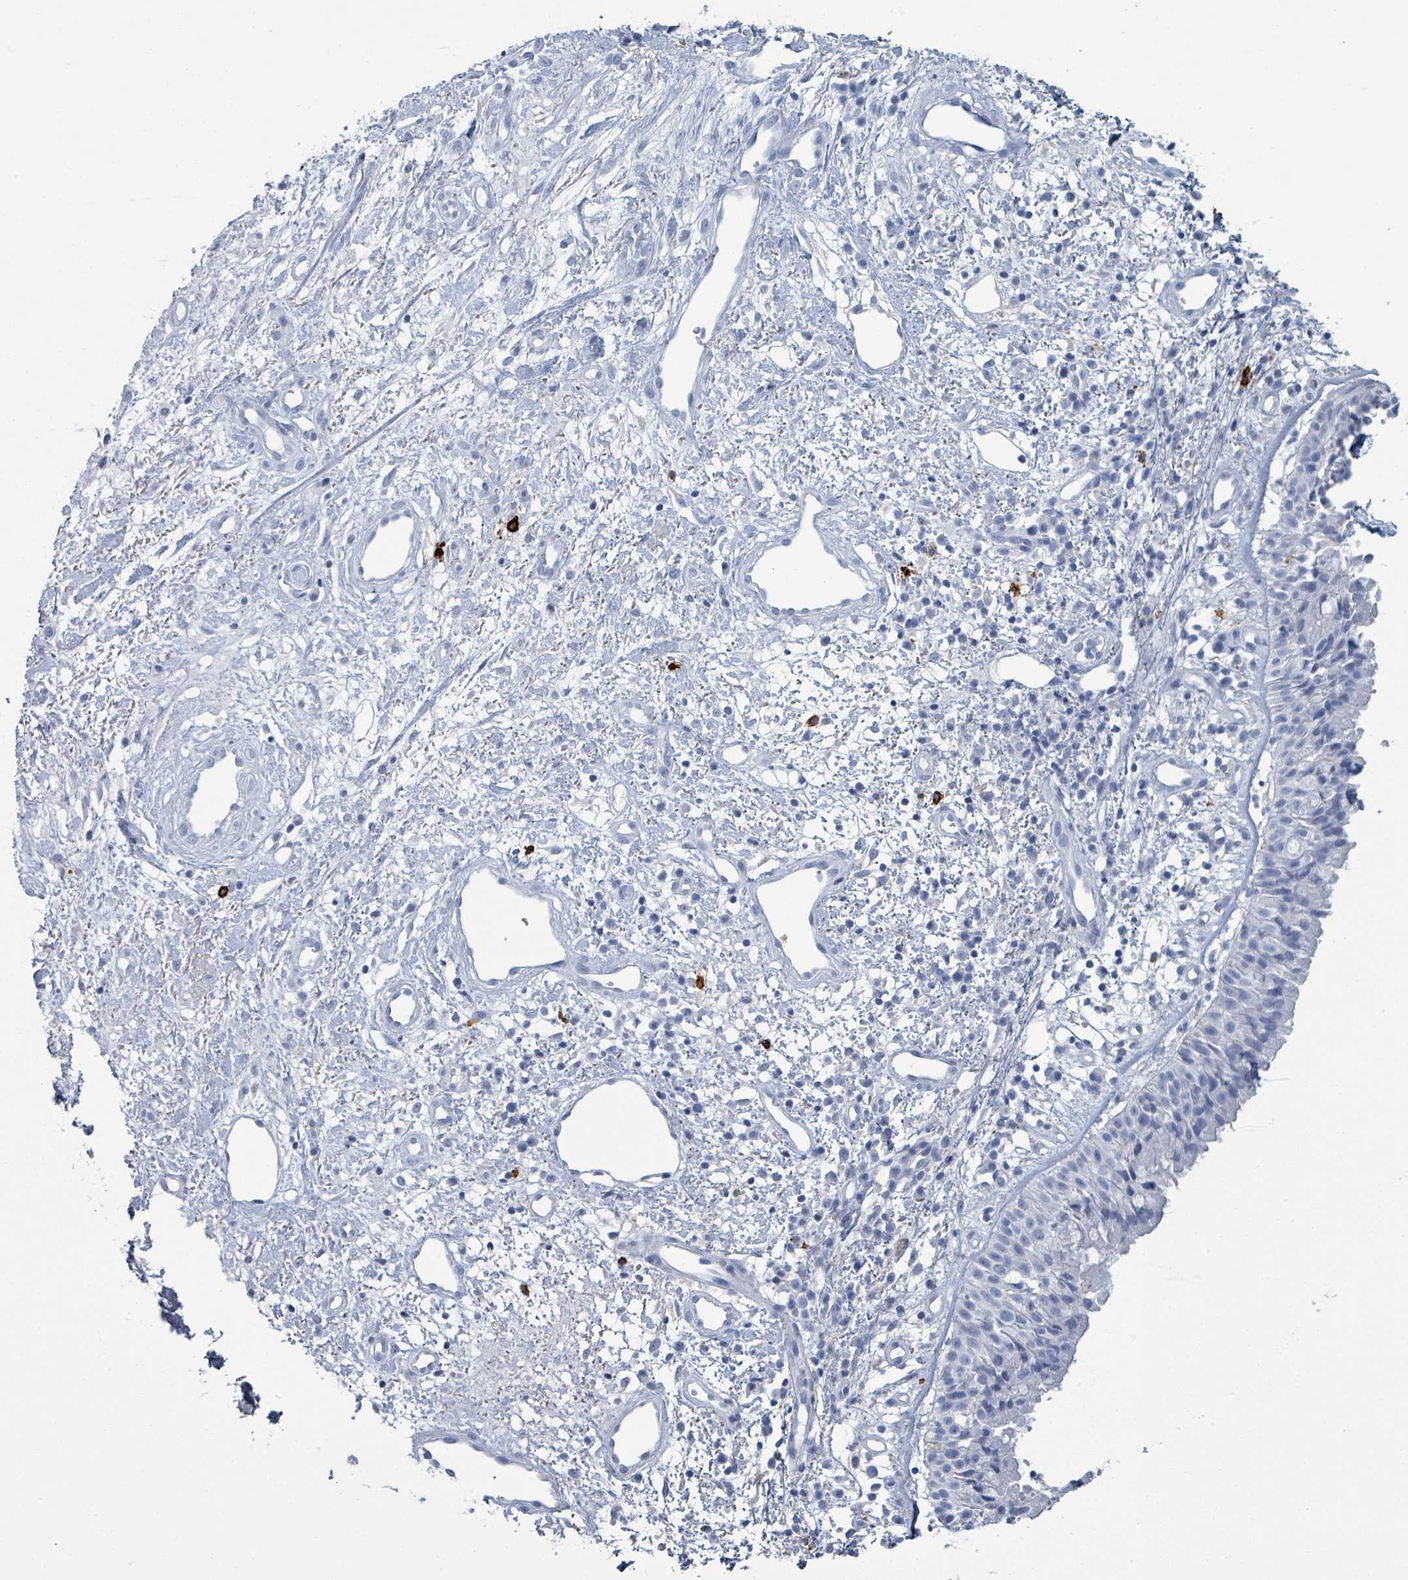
{"staining": {"intensity": "negative", "quantity": "none", "location": "none"}, "tissue": "nasopharynx", "cell_type": "Respiratory epithelial cells", "image_type": "normal", "snomed": [{"axis": "morphology", "description": "Normal tissue, NOS"}, {"axis": "topography", "description": "Cartilage tissue"}, {"axis": "topography", "description": "Nasopharynx"}, {"axis": "topography", "description": "Thyroid gland"}], "caption": "An IHC image of benign nasopharynx is shown. There is no staining in respiratory epithelial cells of nasopharynx. The staining was performed using DAB (3,3'-diaminobenzidine) to visualize the protein expression in brown, while the nuclei were stained in blue with hematoxylin (Magnification: 20x).", "gene": "VPS13D", "patient": {"sex": "male", "age": 63}}